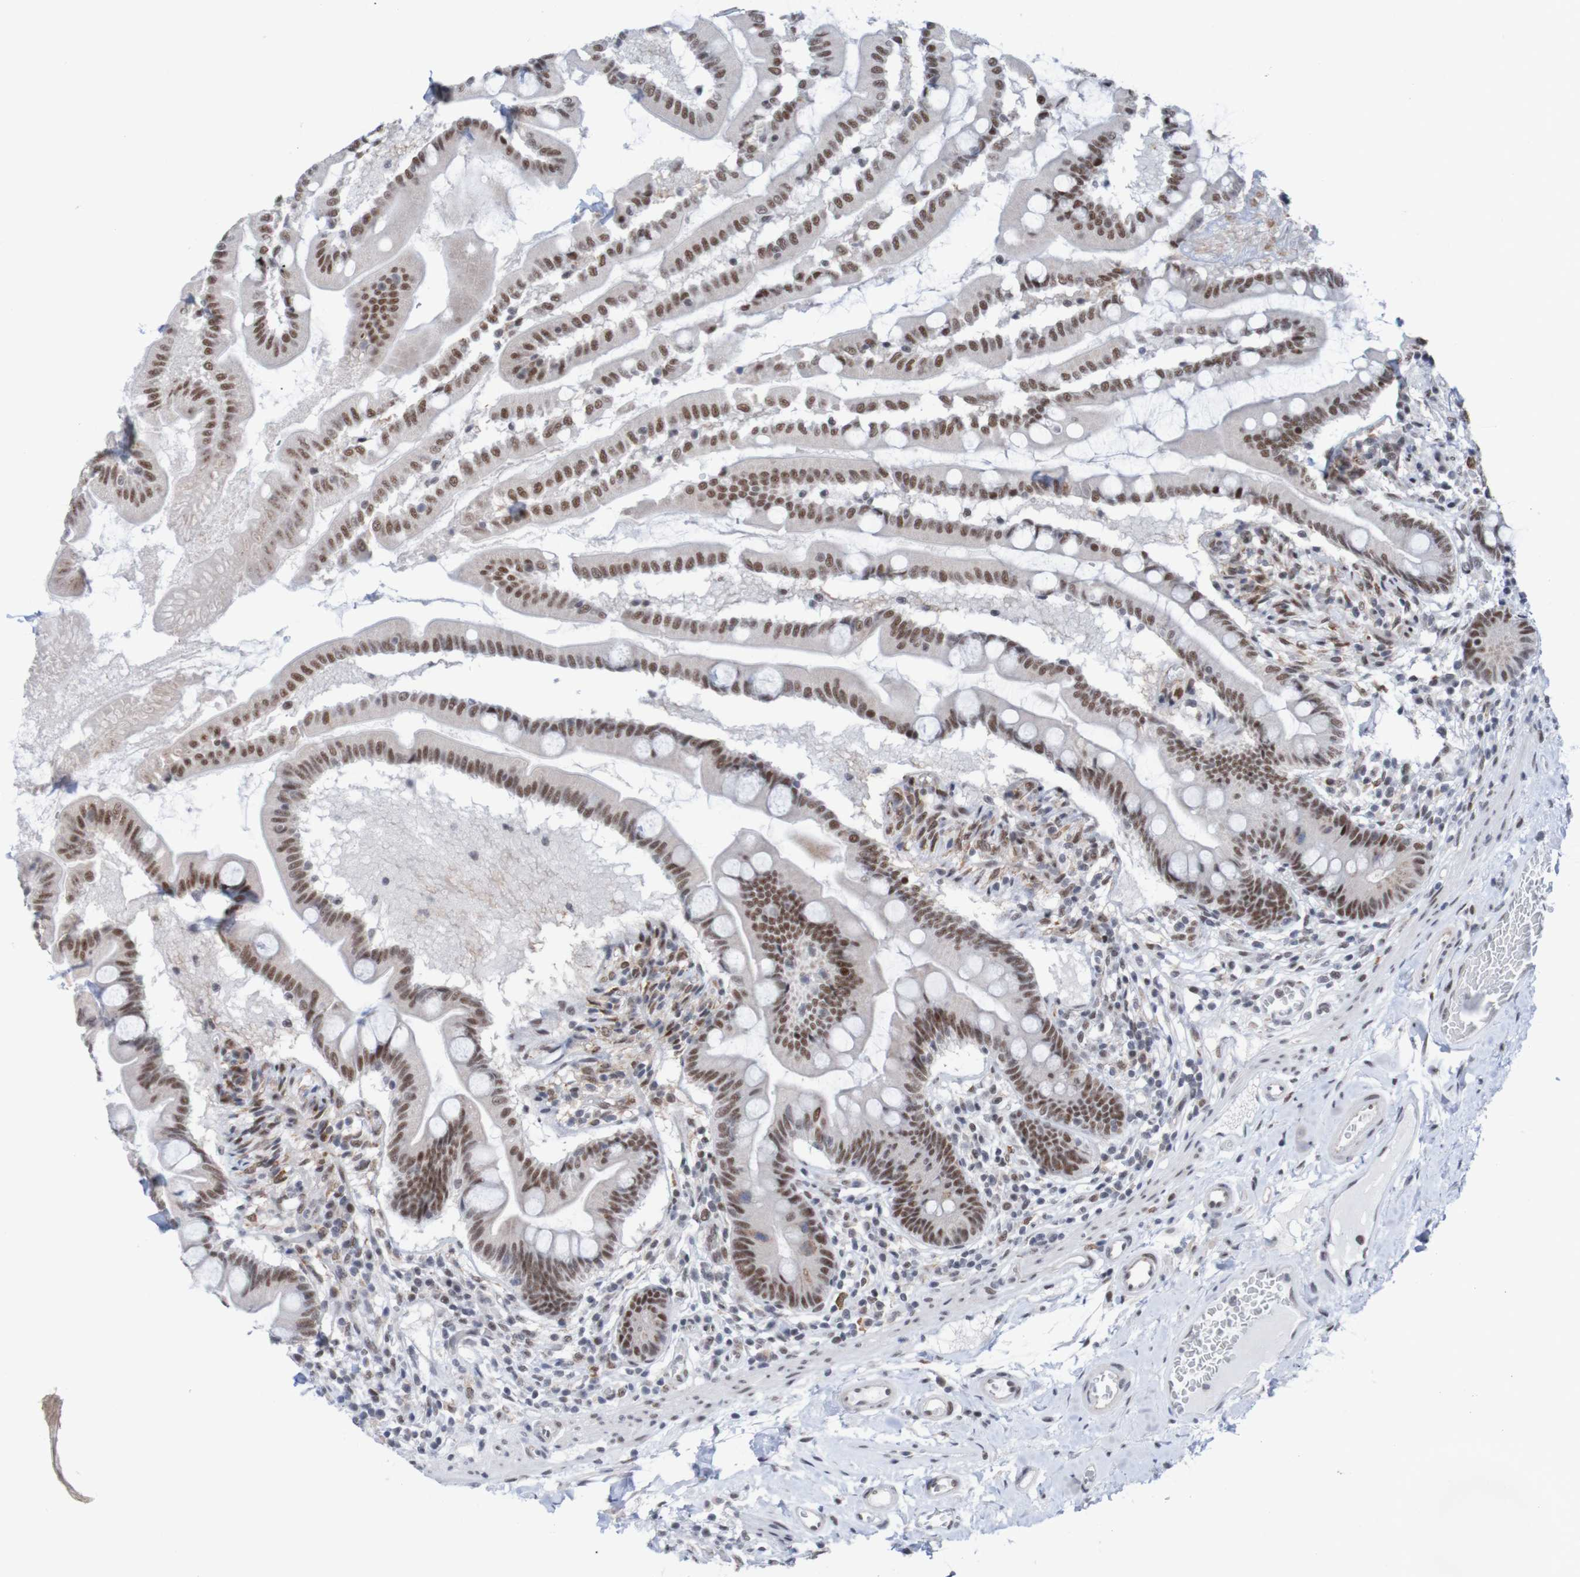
{"staining": {"intensity": "moderate", "quantity": ">75%", "location": "nuclear"}, "tissue": "small intestine", "cell_type": "Glandular cells", "image_type": "normal", "snomed": [{"axis": "morphology", "description": "Normal tissue, NOS"}, {"axis": "topography", "description": "Small intestine"}], "caption": "DAB (3,3'-diaminobenzidine) immunohistochemical staining of normal small intestine reveals moderate nuclear protein expression in approximately >75% of glandular cells. The protein of interest is shown in brown color, while the nuclei are stained blue.", "gene": "CDC5L", "patient": {"sex": "female", "age": 56}}